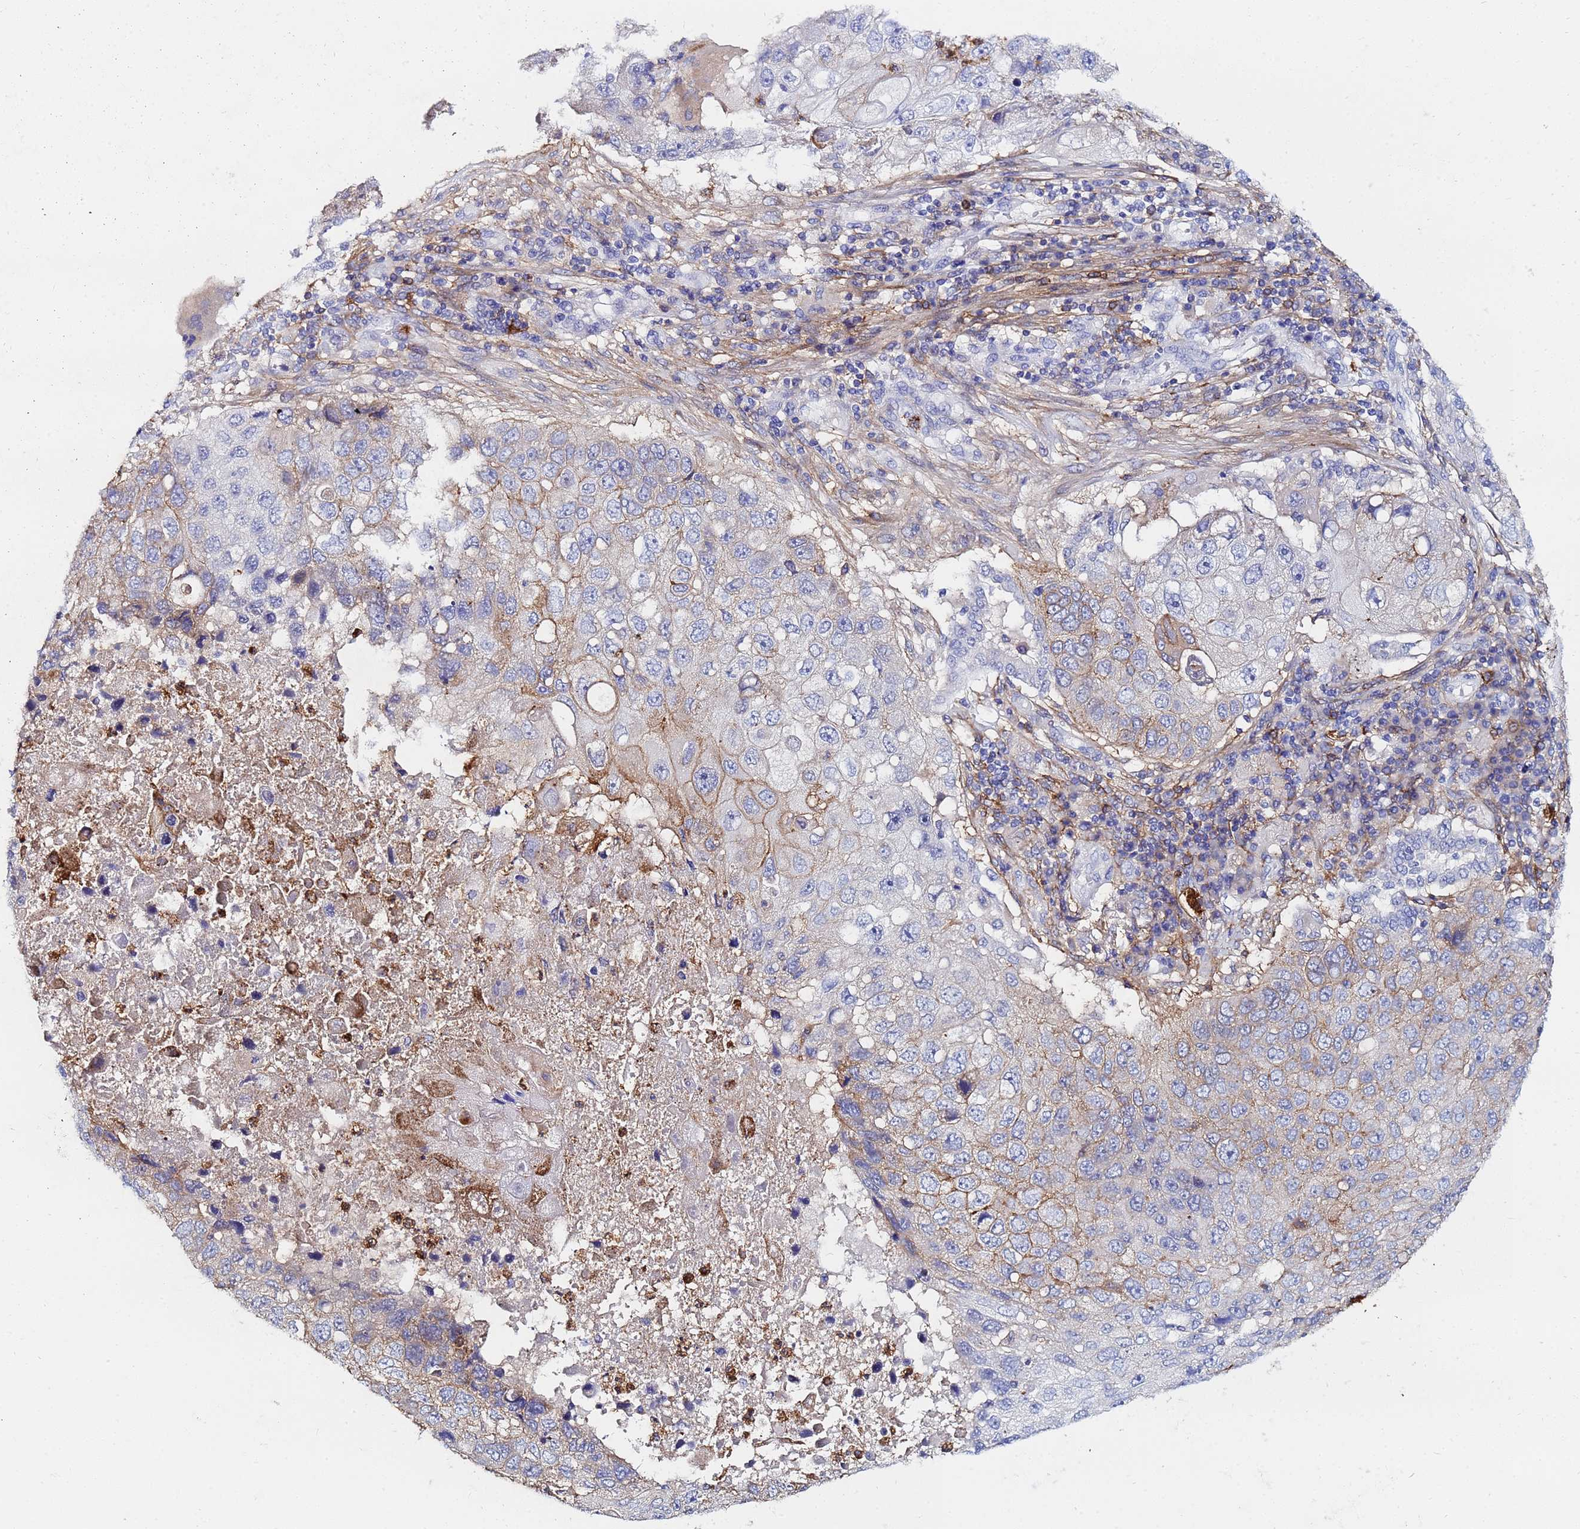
{"staining": {"intensity": "weak", "quantity": "<25%", "location": "cytoplasmic/membranous"}, "tissue": "lung cancer", "cell_type": "Tumor cells", "image_type": "cancer", "snomed": [{"axis": "morphology", "description": "Squamous cell carcinoma, NOS"}, {"axis": "topography", "description": "Lung"}], "caption": "Immunohistochemistry (IHC) photomicrograph of neoplastic tissue: lung cancer stained with DAB (3,3'-diaminobenzidine) displays no significant protein expression in tumor cells.", "gene": "BASP1", "patient": {"sex": "male", "age": 61}}